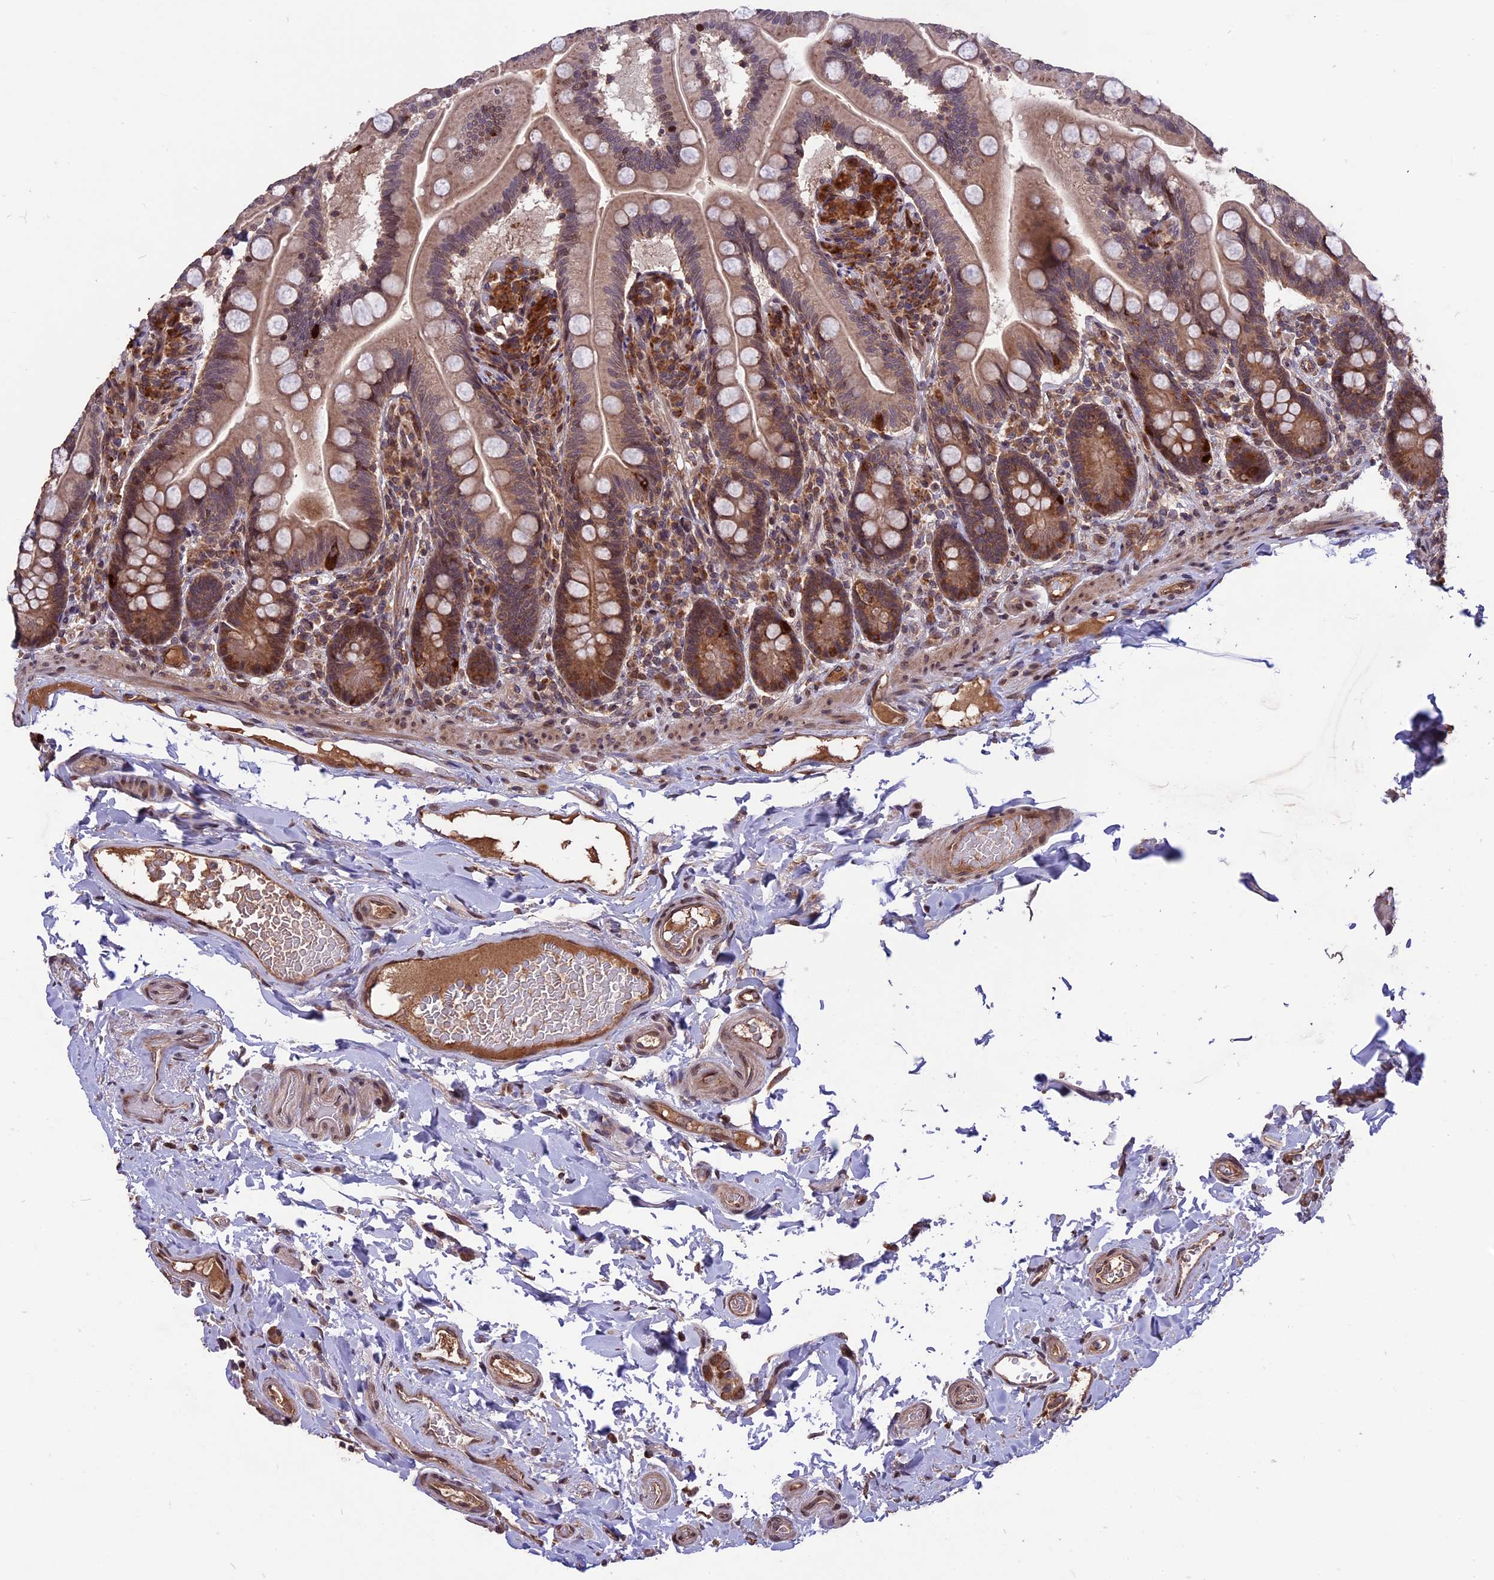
{"staining": {"intensity": "strong", "quantity": "25%-75%", "location": "cytoplasmic/membranous"}, "tissue": "small intestine", "cell_type": "Glandular cells", "image_type": "normal", "snomed": [{"axis": "morphology", "description": "Normal tissue, NOS"}, {"axis": "topography", "description": "Small intestine"}], "caption": "IHC (DAB) staining of unremarkable human small intestine exhibits strong cytoplasmic/membranous protein staining in approximately 25%-75% of glandular cells.", "gene": "ZNF598", "patient": {"sex": "female", "age": 64}}